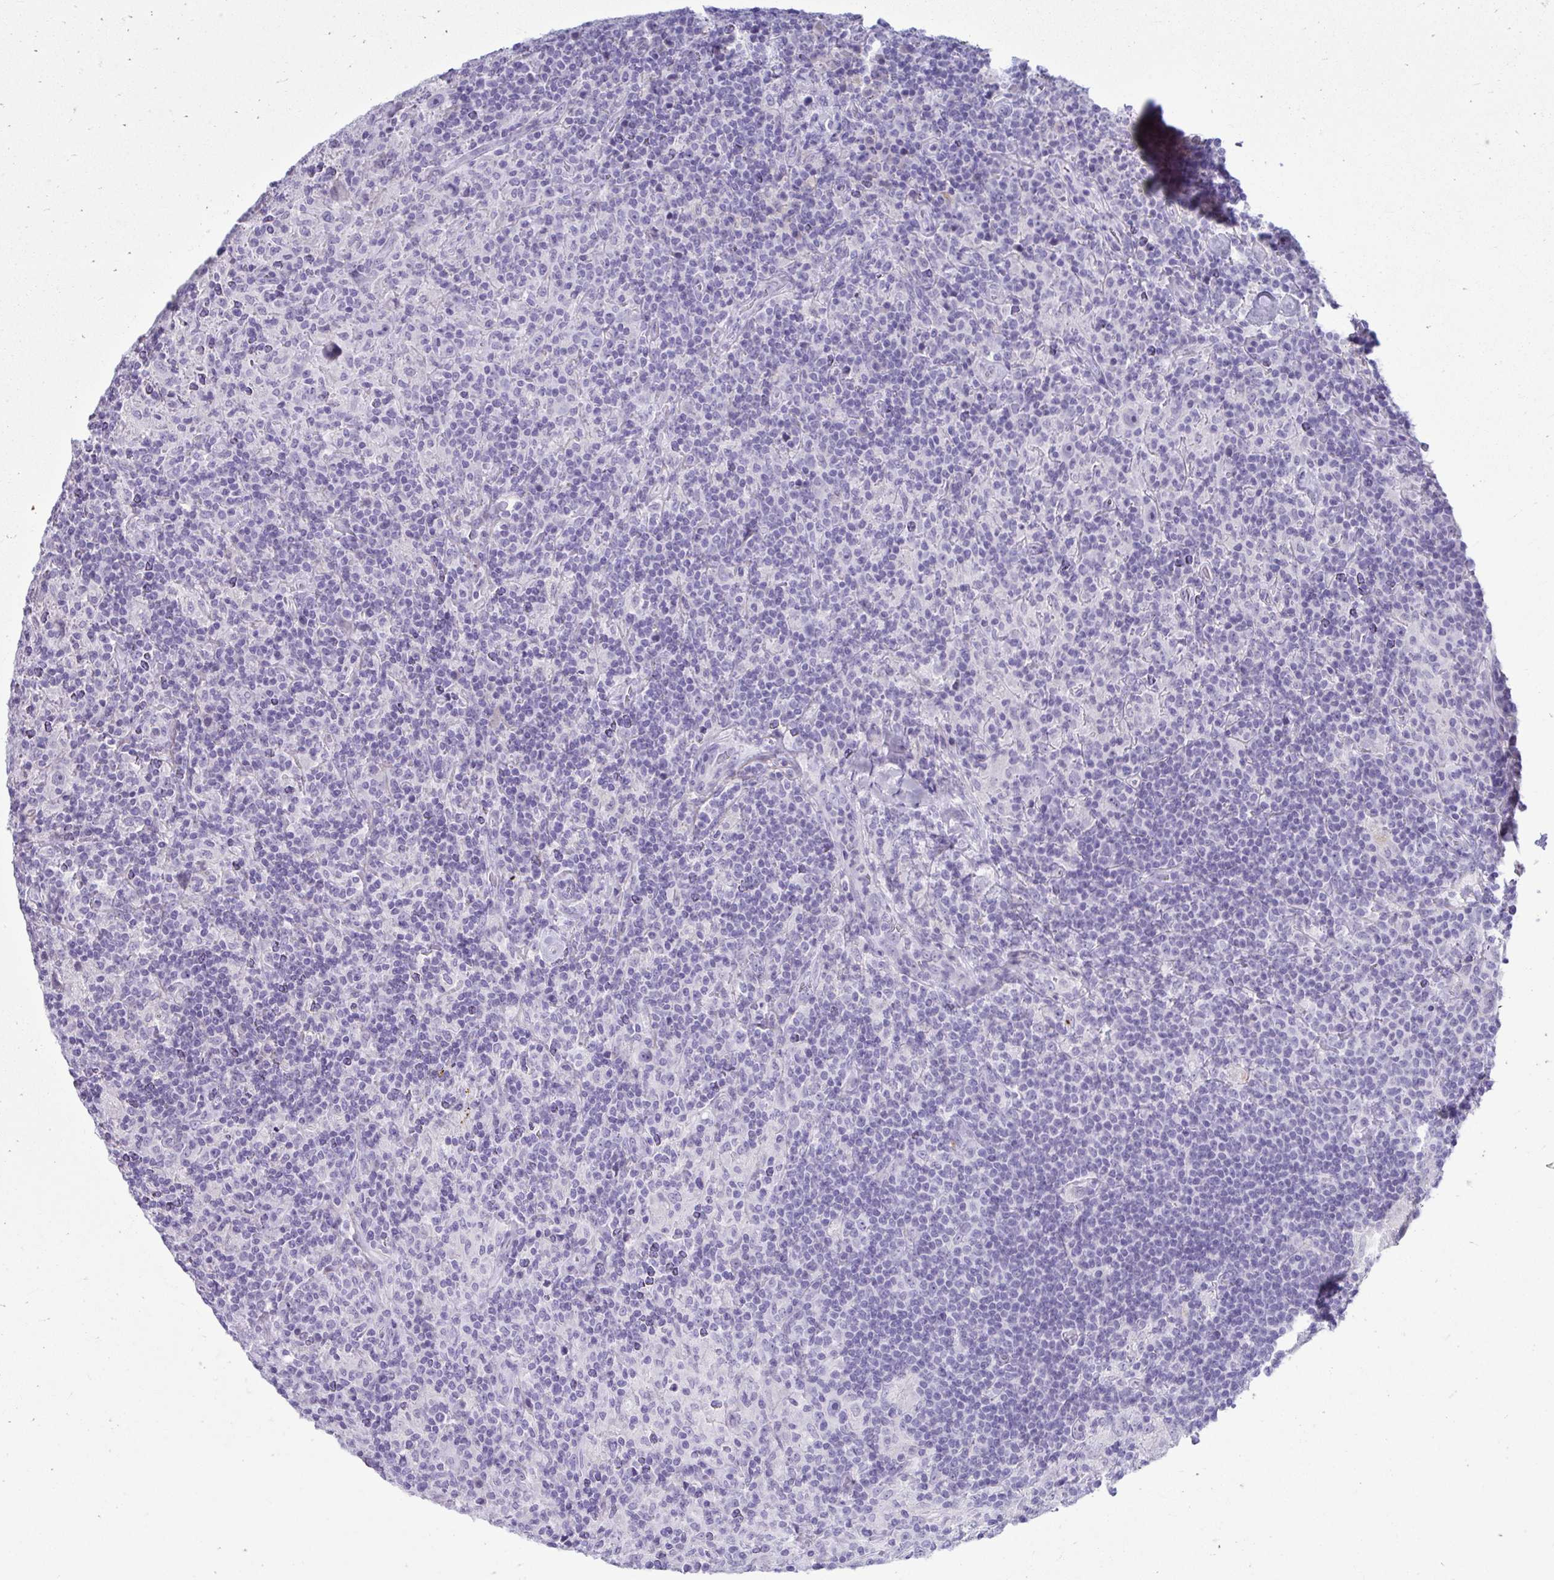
{"staining": {"intensity": "negative", "quantity": "none", "location": "none"}, "tissue": "lymphoma", "cell_type": "Tumor cells", "image_type": "cancer", "snomed": [{"axis": "morphology", "description": "Hodgkin's disease, NOS"}, {"axis": "topography", "description": "Lymph node"}], "caption": "DAB immunohistochemical staining of human Hodgkin's disease exhibits no significant staining in tumor cells. (DAB (3,3'-diaminobenzidine) immunohistochemistry visualized using brightfield microscopy, high magnification).", "gene": "PIGZ", "patient": {"sex": "male", "age": 70}}